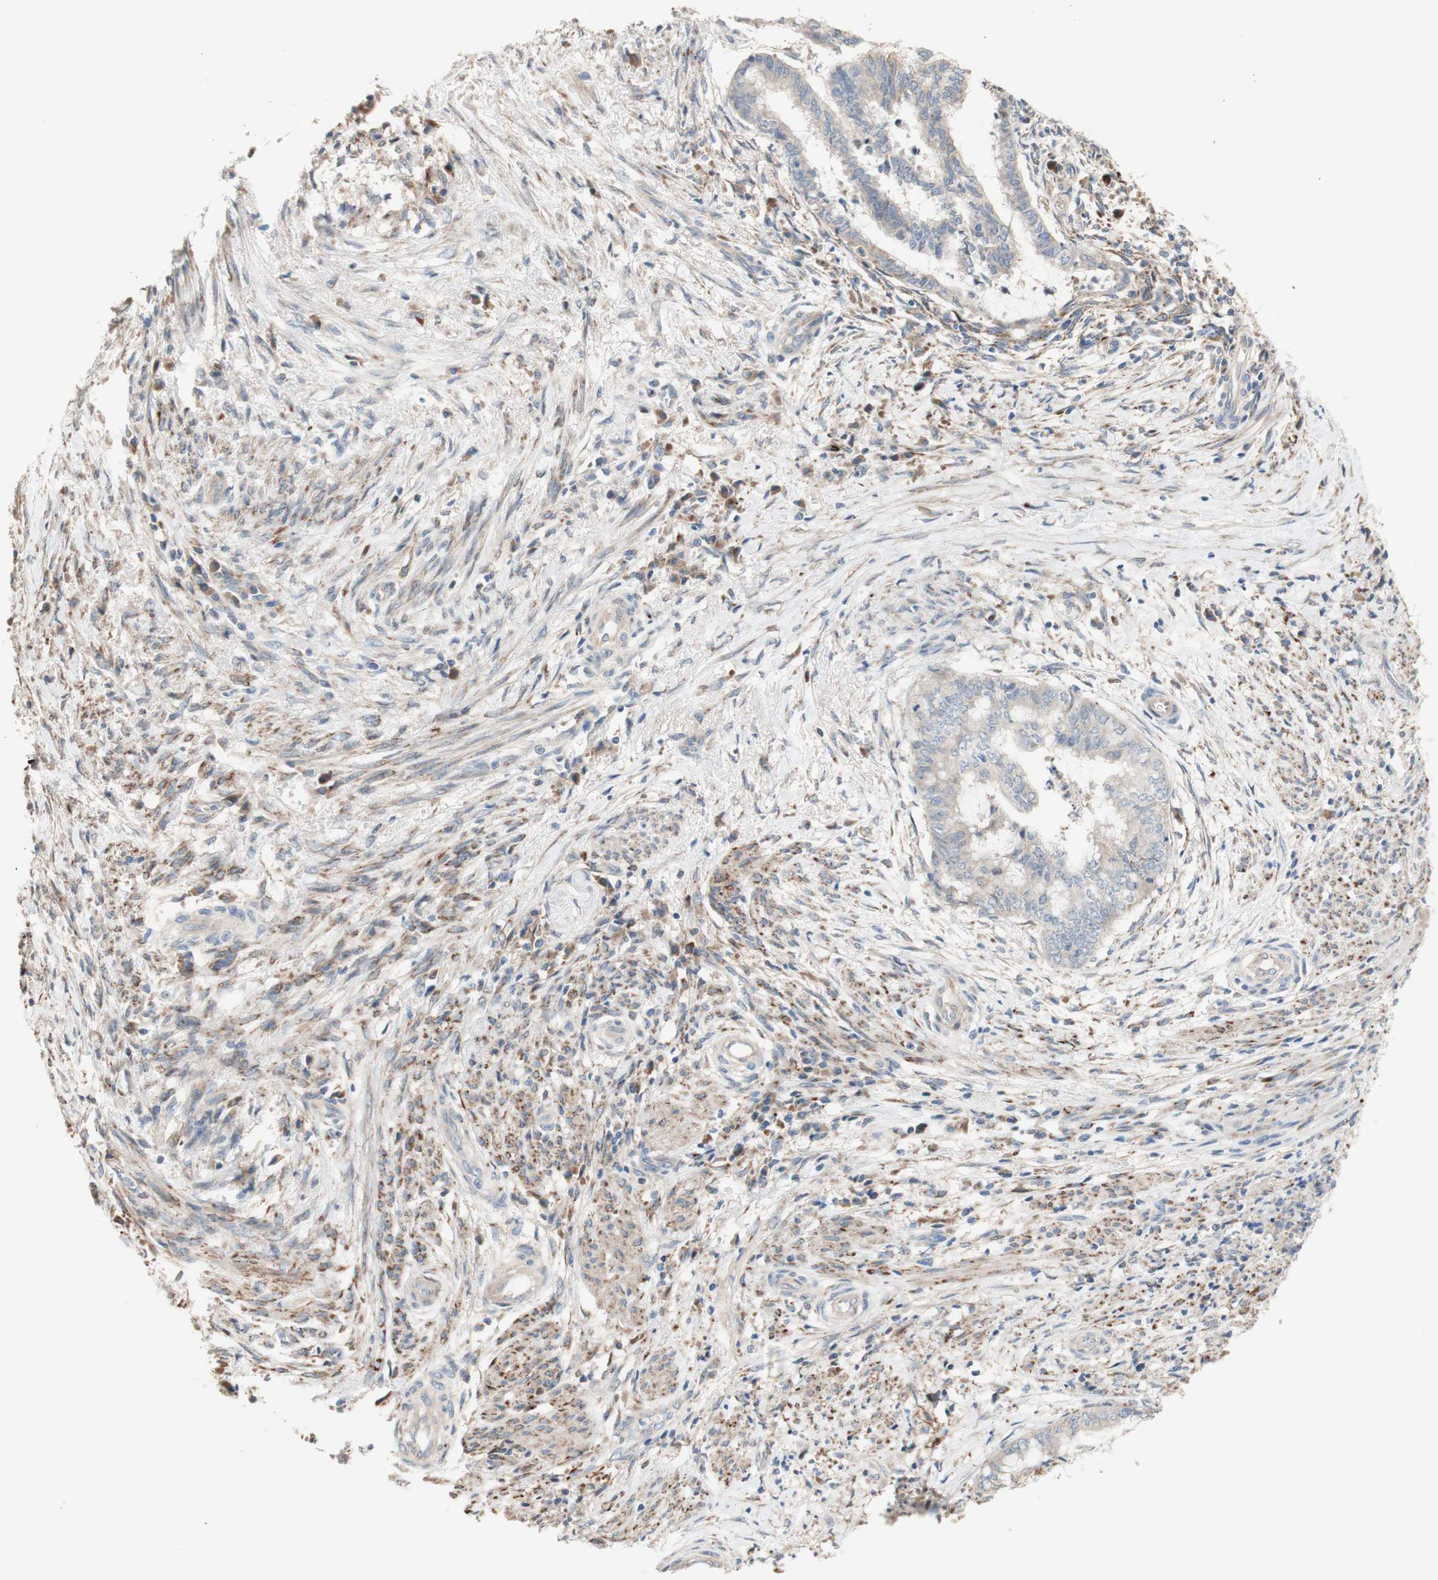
{"staining": {"intensity": "negative", "quantity": "none", "location": "none"}, "tissue": "endometrial cancer", "cell_type": "Tumor cells", "image_type": "cancer", "snomed": [{"axis": "morphology", "description": "Necrosis, NOS"}, {"axis": "morphology", "description": "Adenocarcinoma, NOS"}, {"axis": "topography", "description": "Endometrium"}], "caption": "This is an IHC photomicrograph of human adenocarcinoma (endometrial). There is no positivity in tumor cells.", "gene": "PTPN21", "patient": {"sex": "female", "age": 79}}